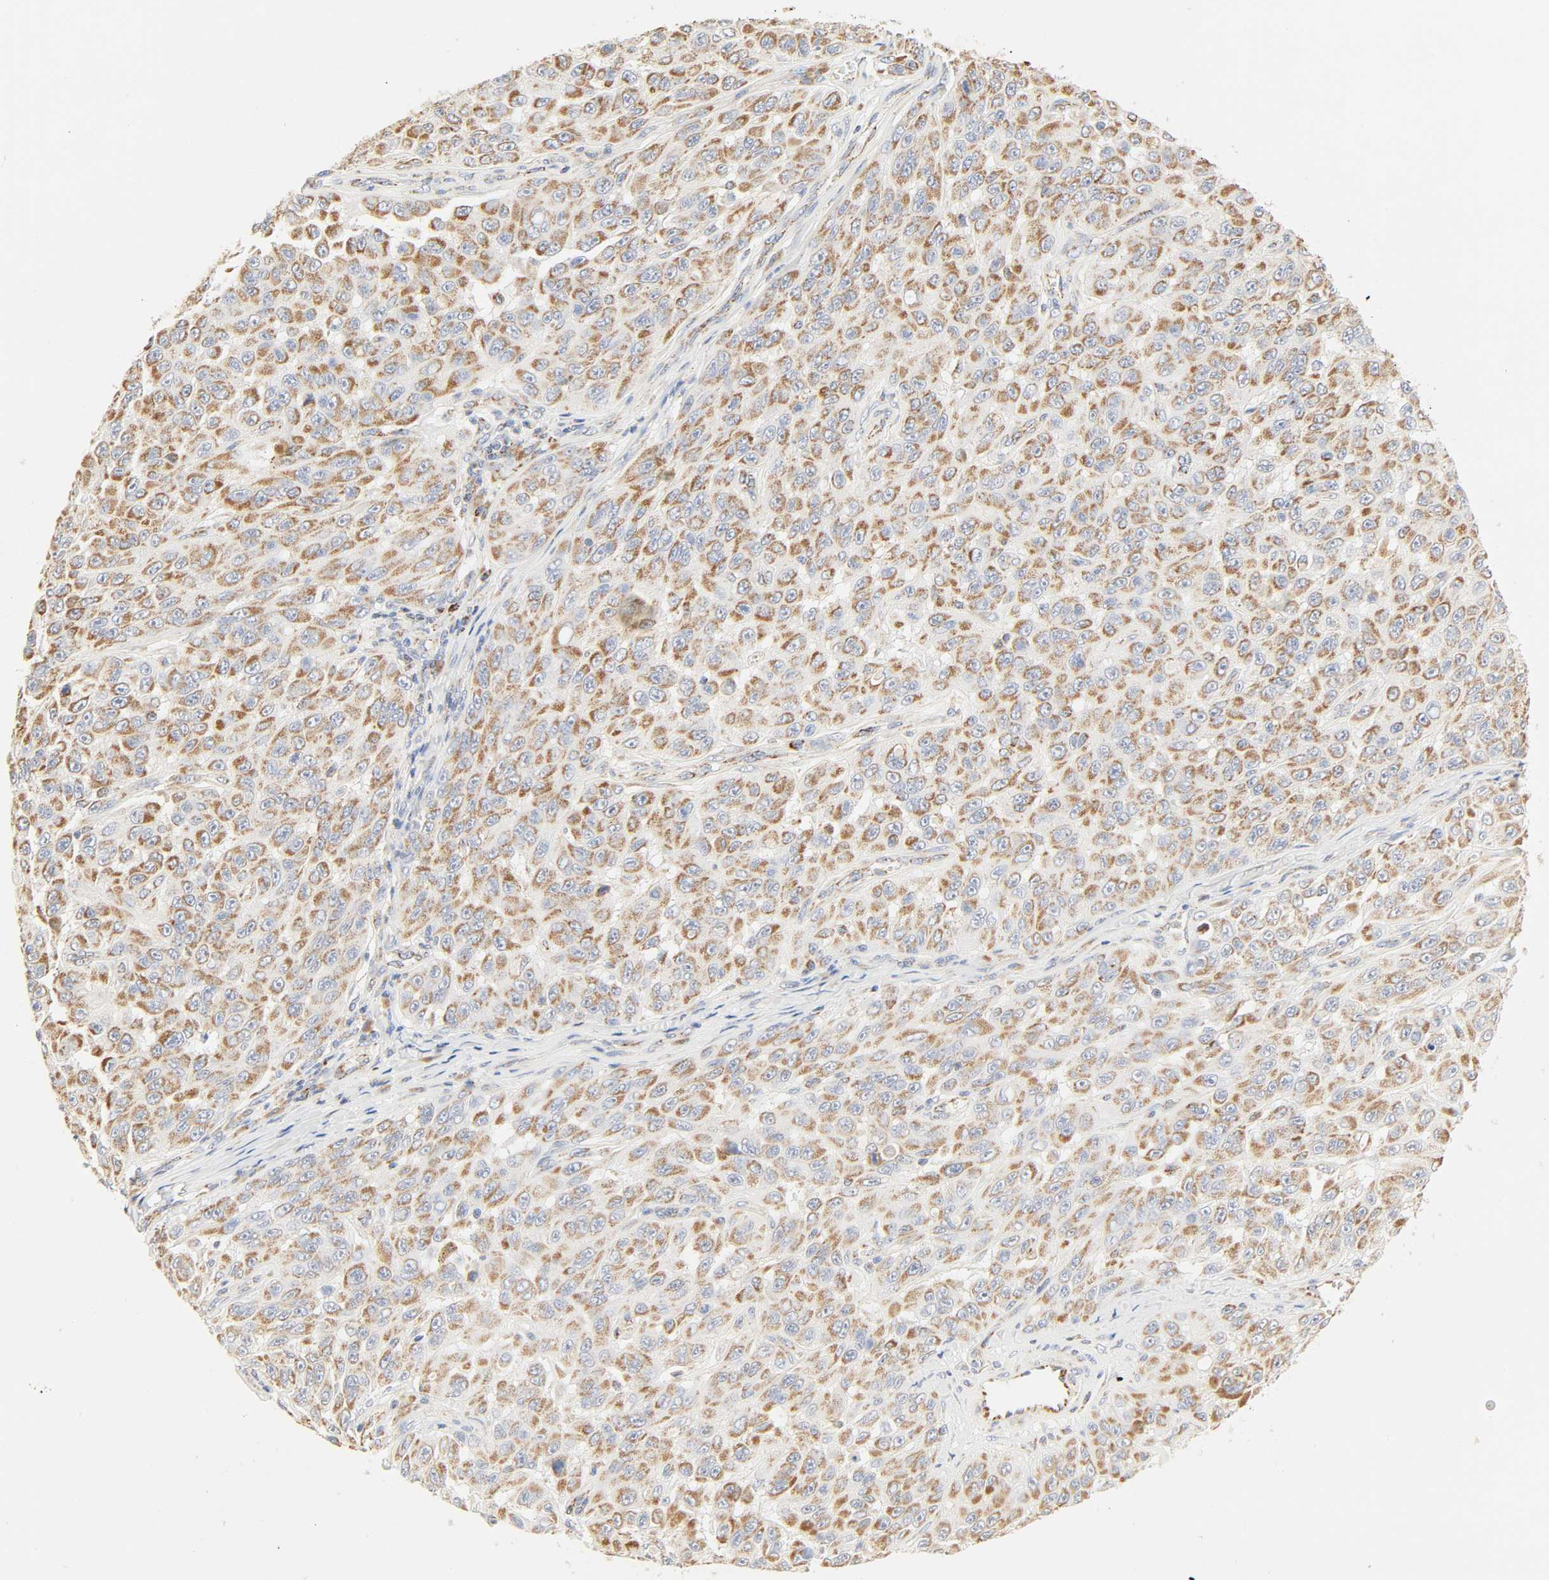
{"staining": {"intensity": "moderate", "quantity": ">75%", "location": "cytoplasmic/membranous"}, "tissue": "melanoma", "cell_type": "Tumor cells", "image_type": "cancer", "snomed": [{"axis": "morphology", "description": "Malignant melanoma, NOS"}, {"axis": "topography", "description": "Skin"}], "caption": "Immunohistochemical staining of malignant melanoma demonstrates medium levels of moderate cytoplasmic/membranous positivity in approximately >75% of tumor cells.", "gene": "ACAT1", "patient": {"sex": "male", "age": 30}}